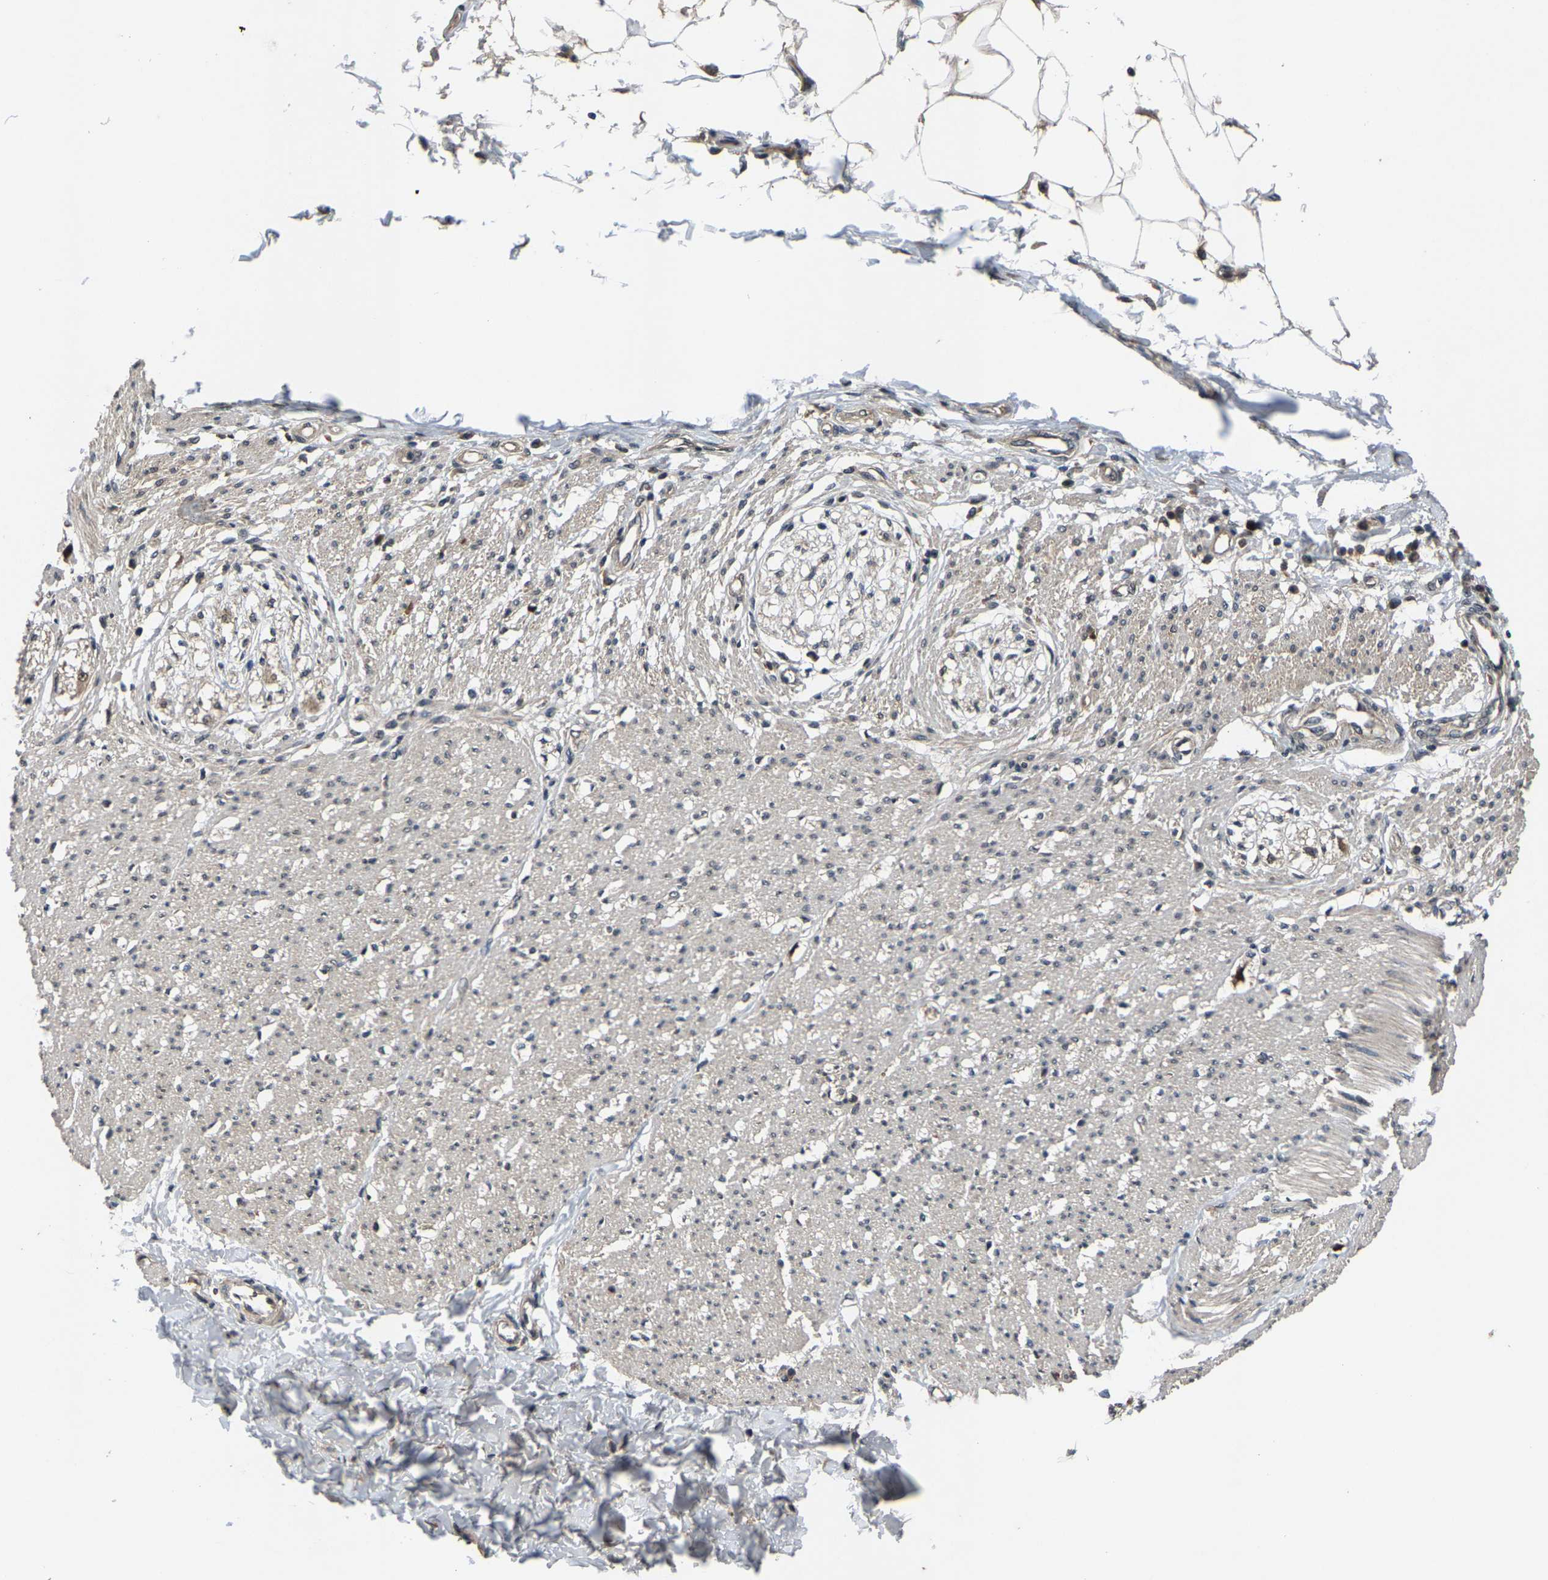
{"staining": {"intensity": "weak", "quantity": "25%-75%", "location": "cytoplasmic/membranous,nuclear"}, "tissue": "smooth muscle", "cell_type": "Smooth muscle cells", "image_type": "normal", "snomed": [{"axis": "morphology", "description": "Normal tissue, NOS"}, {"axis": "morphology", "description": "Adenocarcinoma, NOS"}, {"axis": "topography", "description": "Colon"}, {"axis": "topography", "description": "Peripheral nerve tissue"}], "caption": "Immunohistochemical staining of benign human smooth muscle reveals weak cytoplasmic/membranous,nuclear protein expression in approximately 25%-75% of smooth muscle cells.", "gene": "HUWE1", "patient": {"sex": "male", "age": 14}}